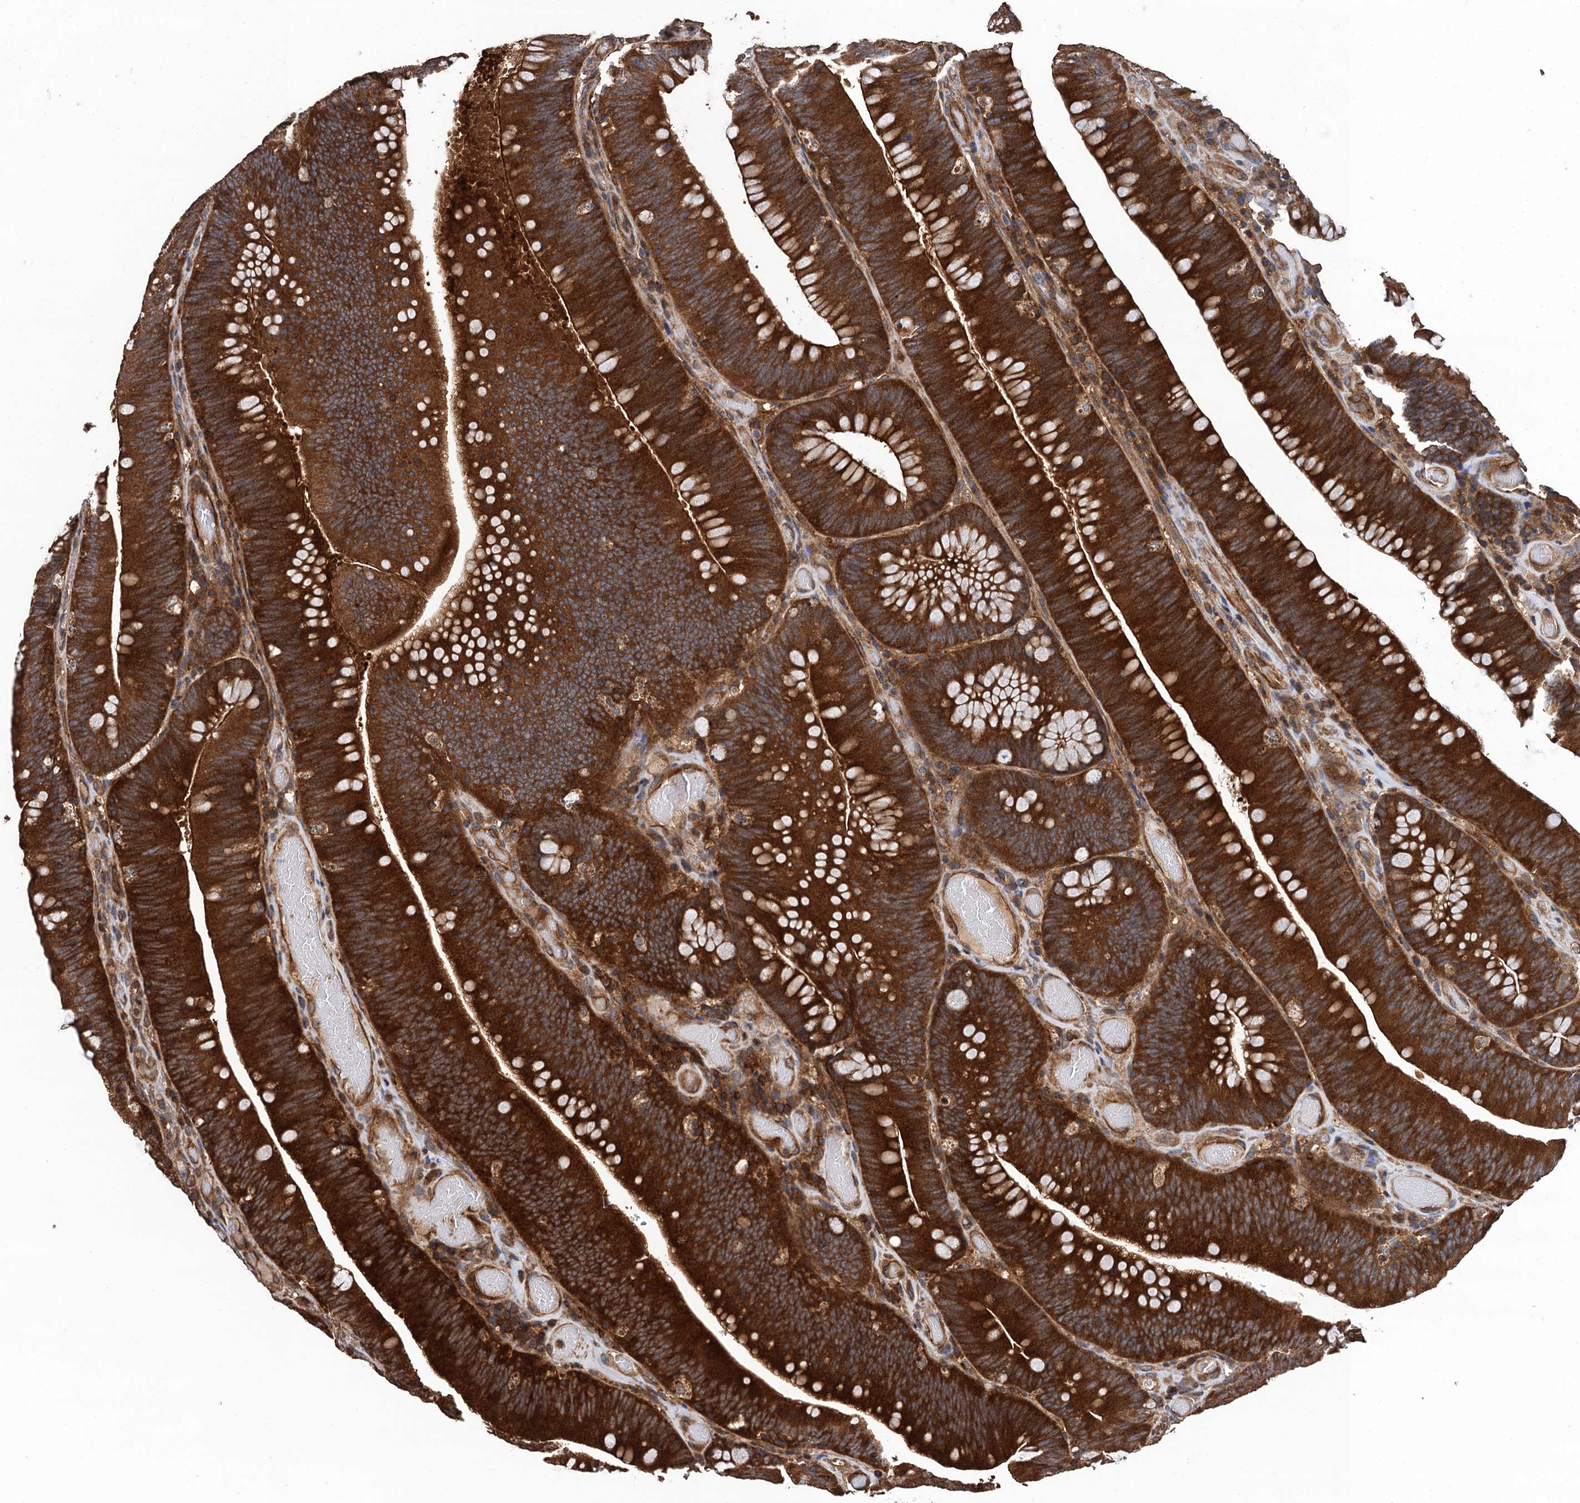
{"staining": {"intensity": "strong", "quantity": ">75%", "location": "cytoplasmic/membranous"}, "tissue": "colorectal cancer", "cell_type": "Tumor cells", "image_type": "cancer", "snomed": [{"axis": "morphology", "description": "Normal tissue, NOS"}, {"axis": "topography", "description": "Colon"}], "caption": "Immunohistochemistry (DAB (3,3'-diaminobenzidine)) staining of human colorectal cancer exhibits strong cytoplasmic/membranous protein positivity in about >75% of tumor cells.", "gene": "PPP4R1", "patient": {"sex": "female", "age": 82}}